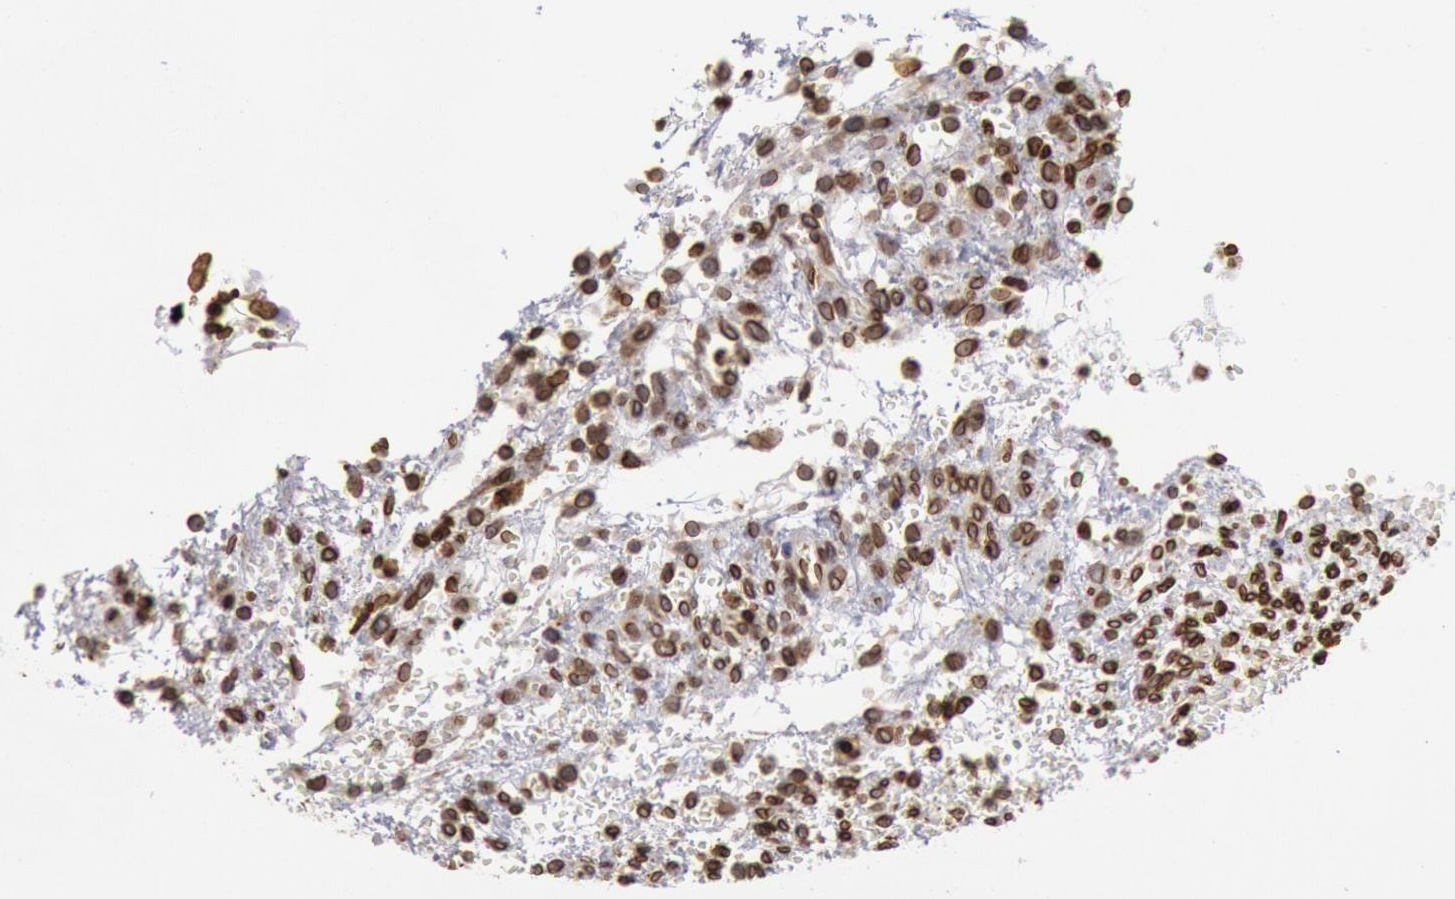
{"staining": {"intensity": "strong", "quantity": ">75%", "location": "nuclear"}, "tissue": "ovary", "cell_type": "Follicle cells", "image_type": "normal", "snomed": [{"axis": "morphology", "description": "Normal tissue, NOS"}, {"axis": "topography", "description": "Ovary"}], "caption": "Normal ovary demonstrates strong nuclear staining in about >75% of follicle cells, visualized by immunohistochemistry.", "gene": "SUN2", "patient": {"sex": "female", "age": 39}}